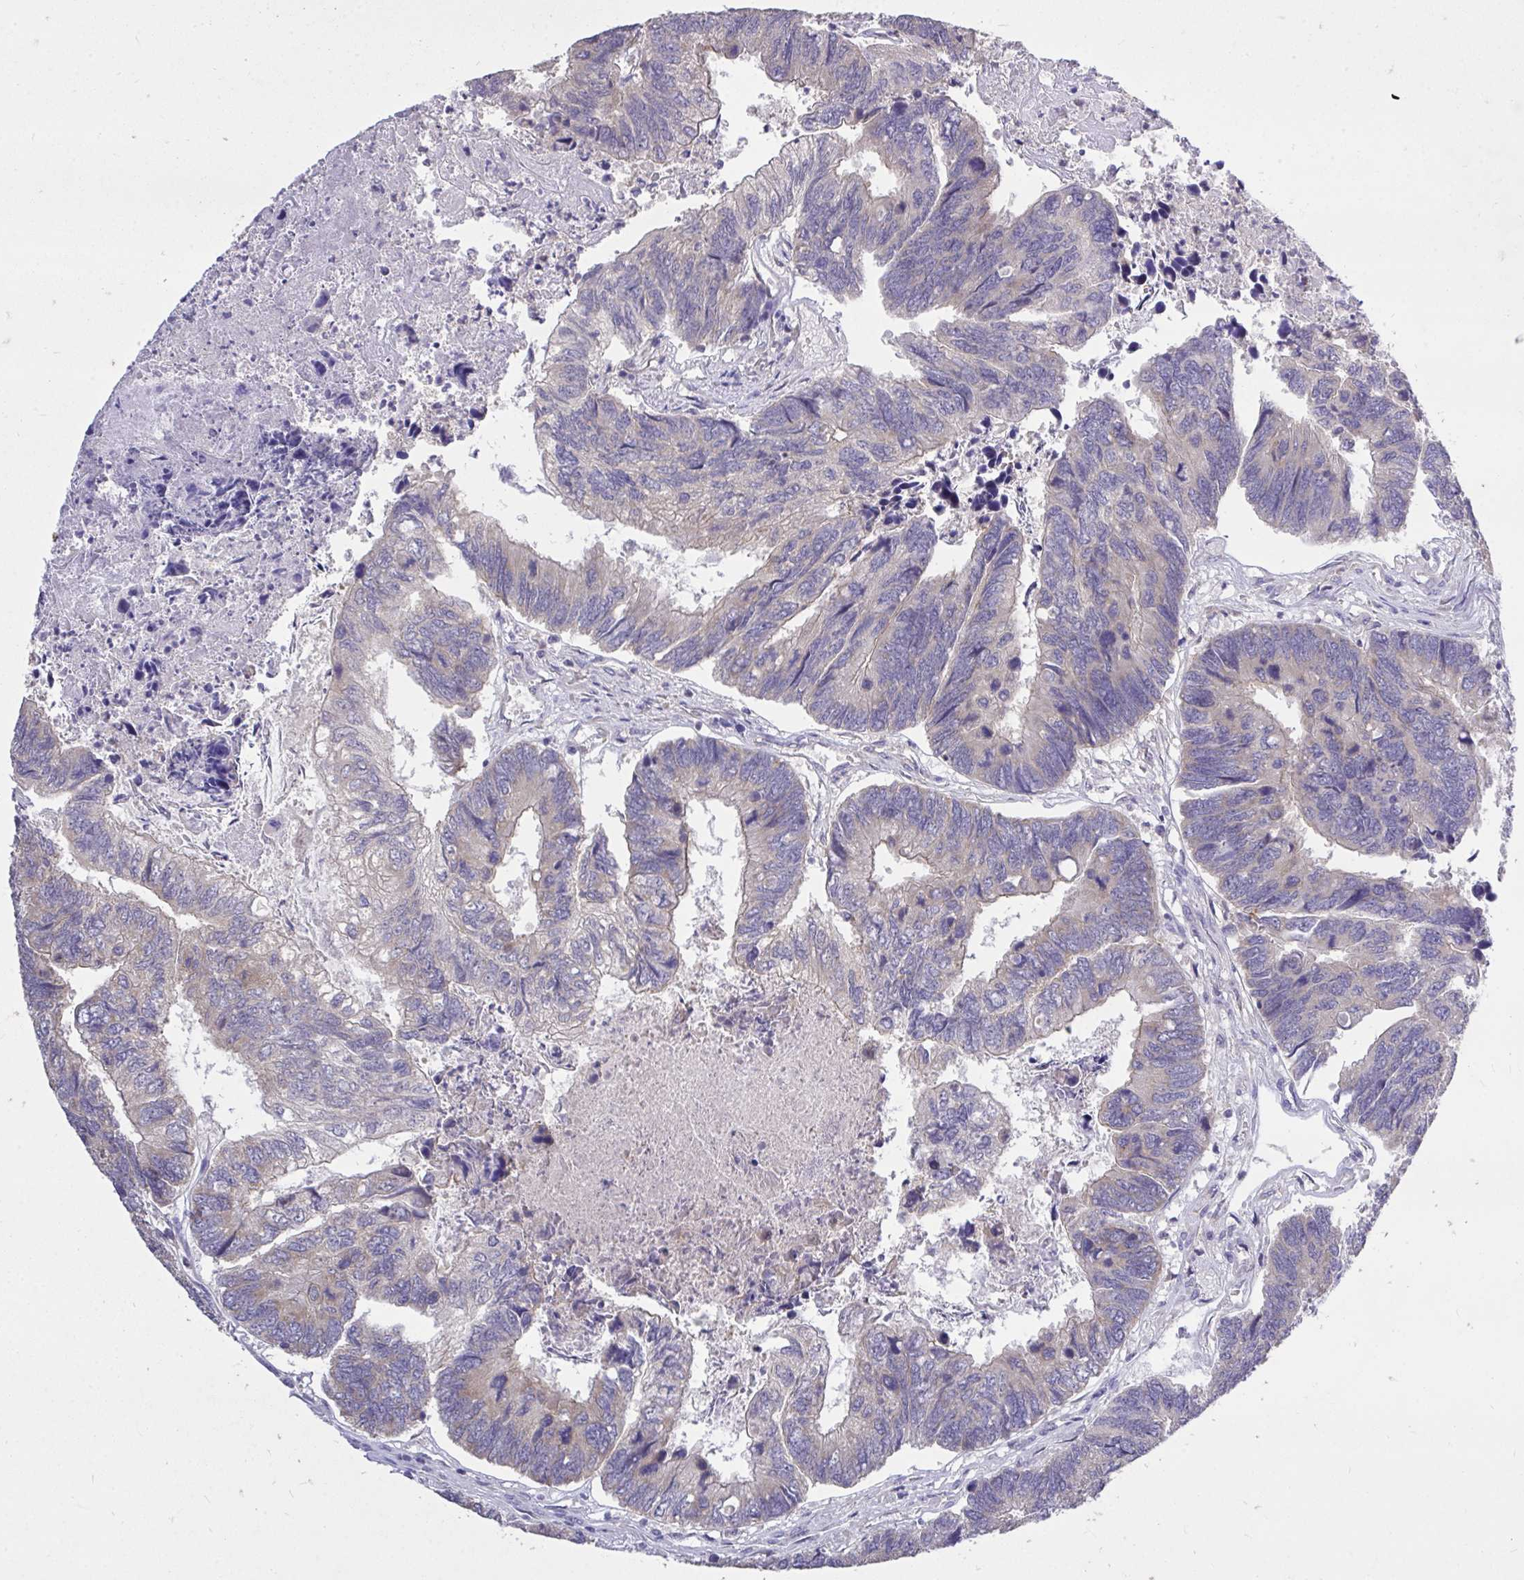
{"staining": {"intensity": "weak", "quantity": "<25%", "location": "cytoplasmic/membranous"}, "tissue": "colorectal cancer", "cell_type": "Tumor cells", "image_type": "cancer", "snomed": [{"axis": "morphology", "description": "Adenocarcinoma, NOS"}, {"axis": "topography", "description": "Colon"}], "caption": "IHC histopathology image of neoplastic tissue: human colorectal cancer stained with DAB (3,3'-diaminobenzidine) demonstrates no significant protein expression in tumor cells. The staining is performed using DAB (3,3'-diaminobenzidine) brown chromogen with nuclei counter-stained in using hematoxylin.", "gene": "MPC2", "patient": {"sex": "female", "age": 67}}